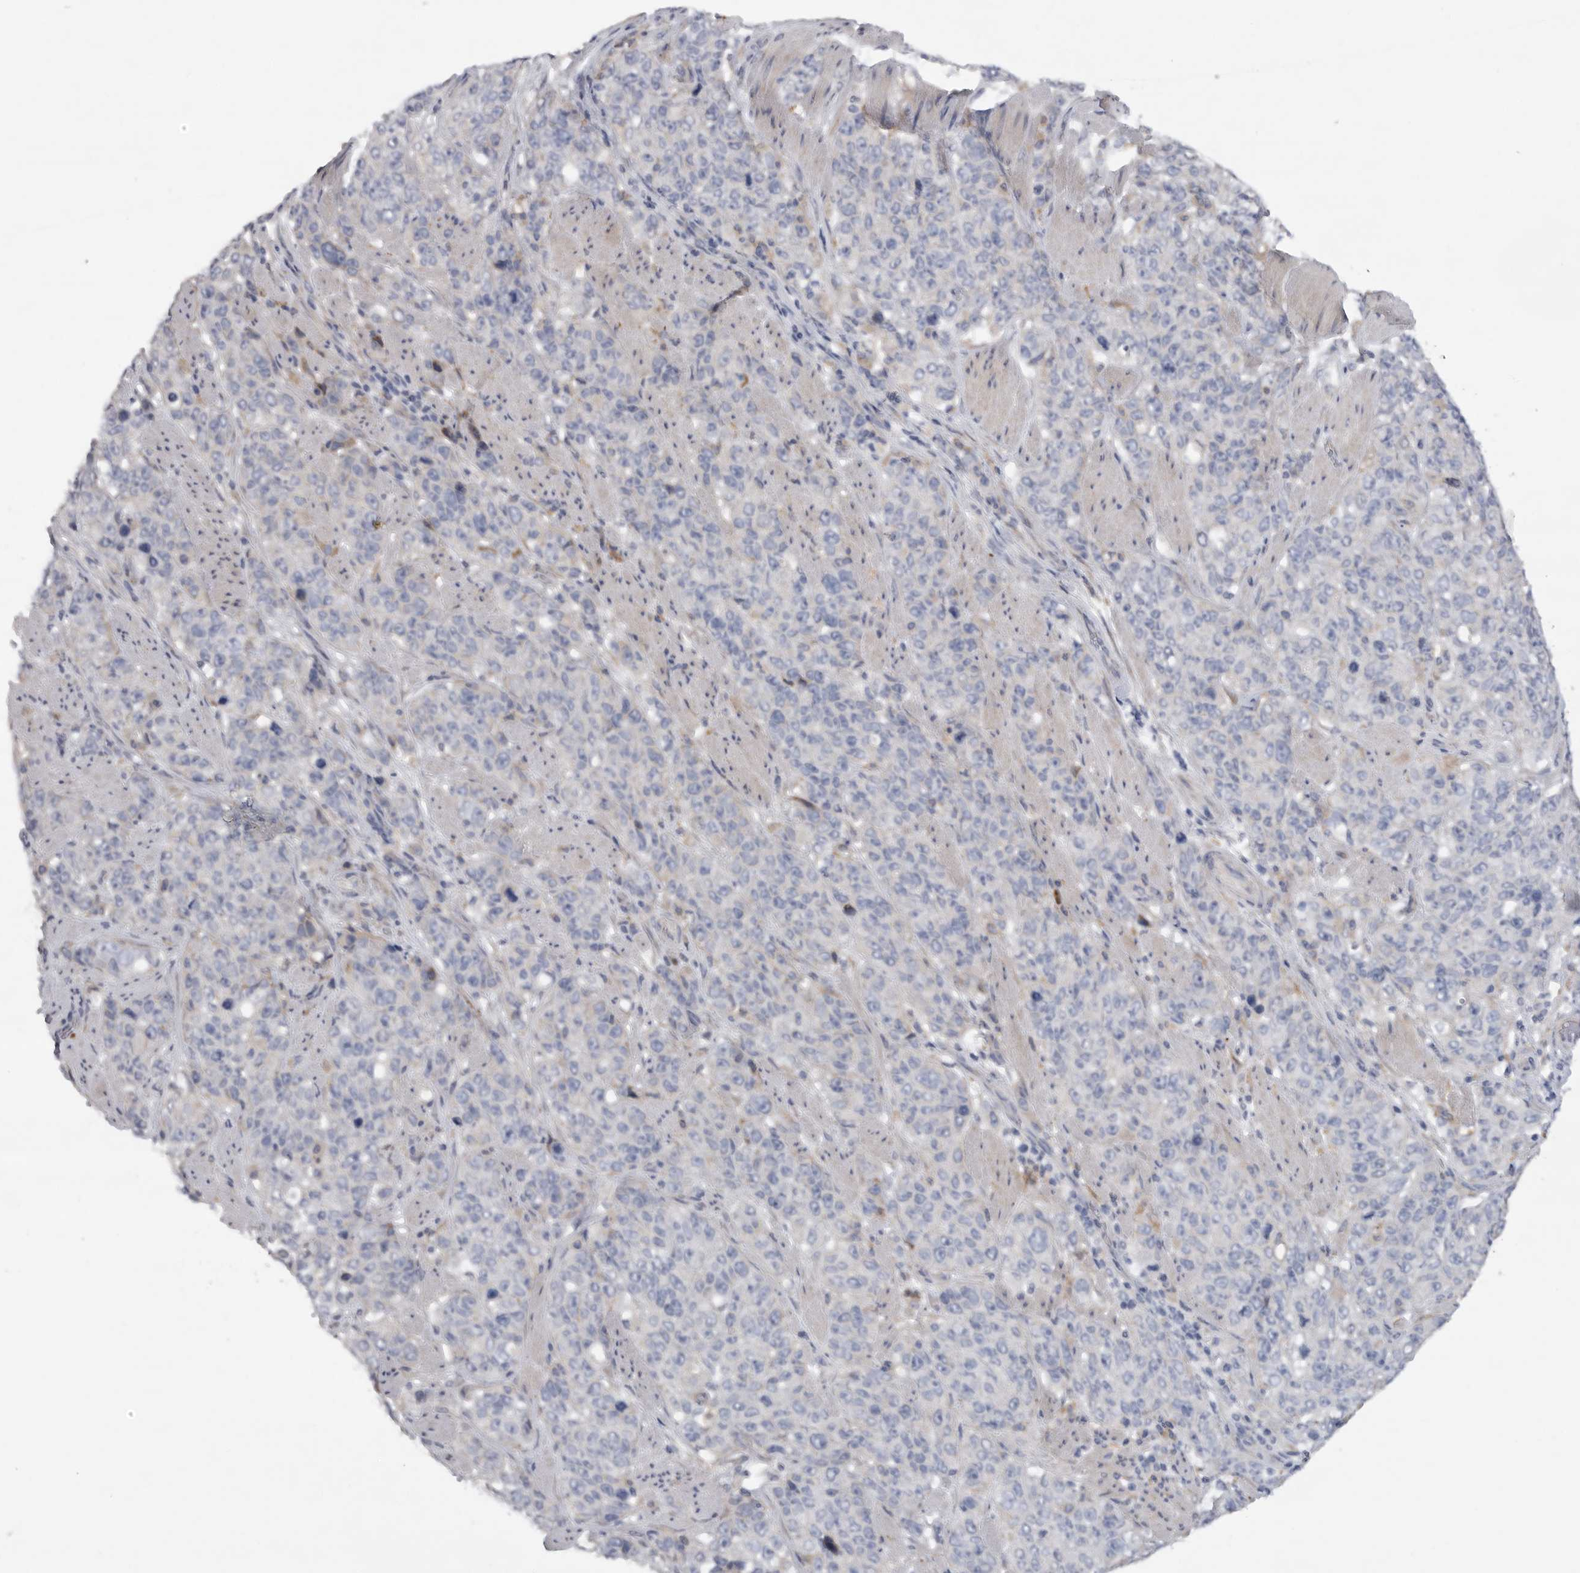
{"staining": {"intensity": "negative", "quantity": "none", "location": "none"}, "tissue": "stomach cancer", "cell_type": "Tumor cells", "image_type": "cancer", "snomed": [{"axis": "morphology", "description": "Adenocarcinoma, NOS"}, {"axis": "topography", "description": "Stomach"}], "caption": "The immunohistochemistry image has no significant positivity in tumor cells of adenocarcinoma (stomach) tissue. (DAB IHC visualized using brightfield microscopy, high magnification).", "gene": "EDEM3", "patient": {"sex": "male", "age": 48}}